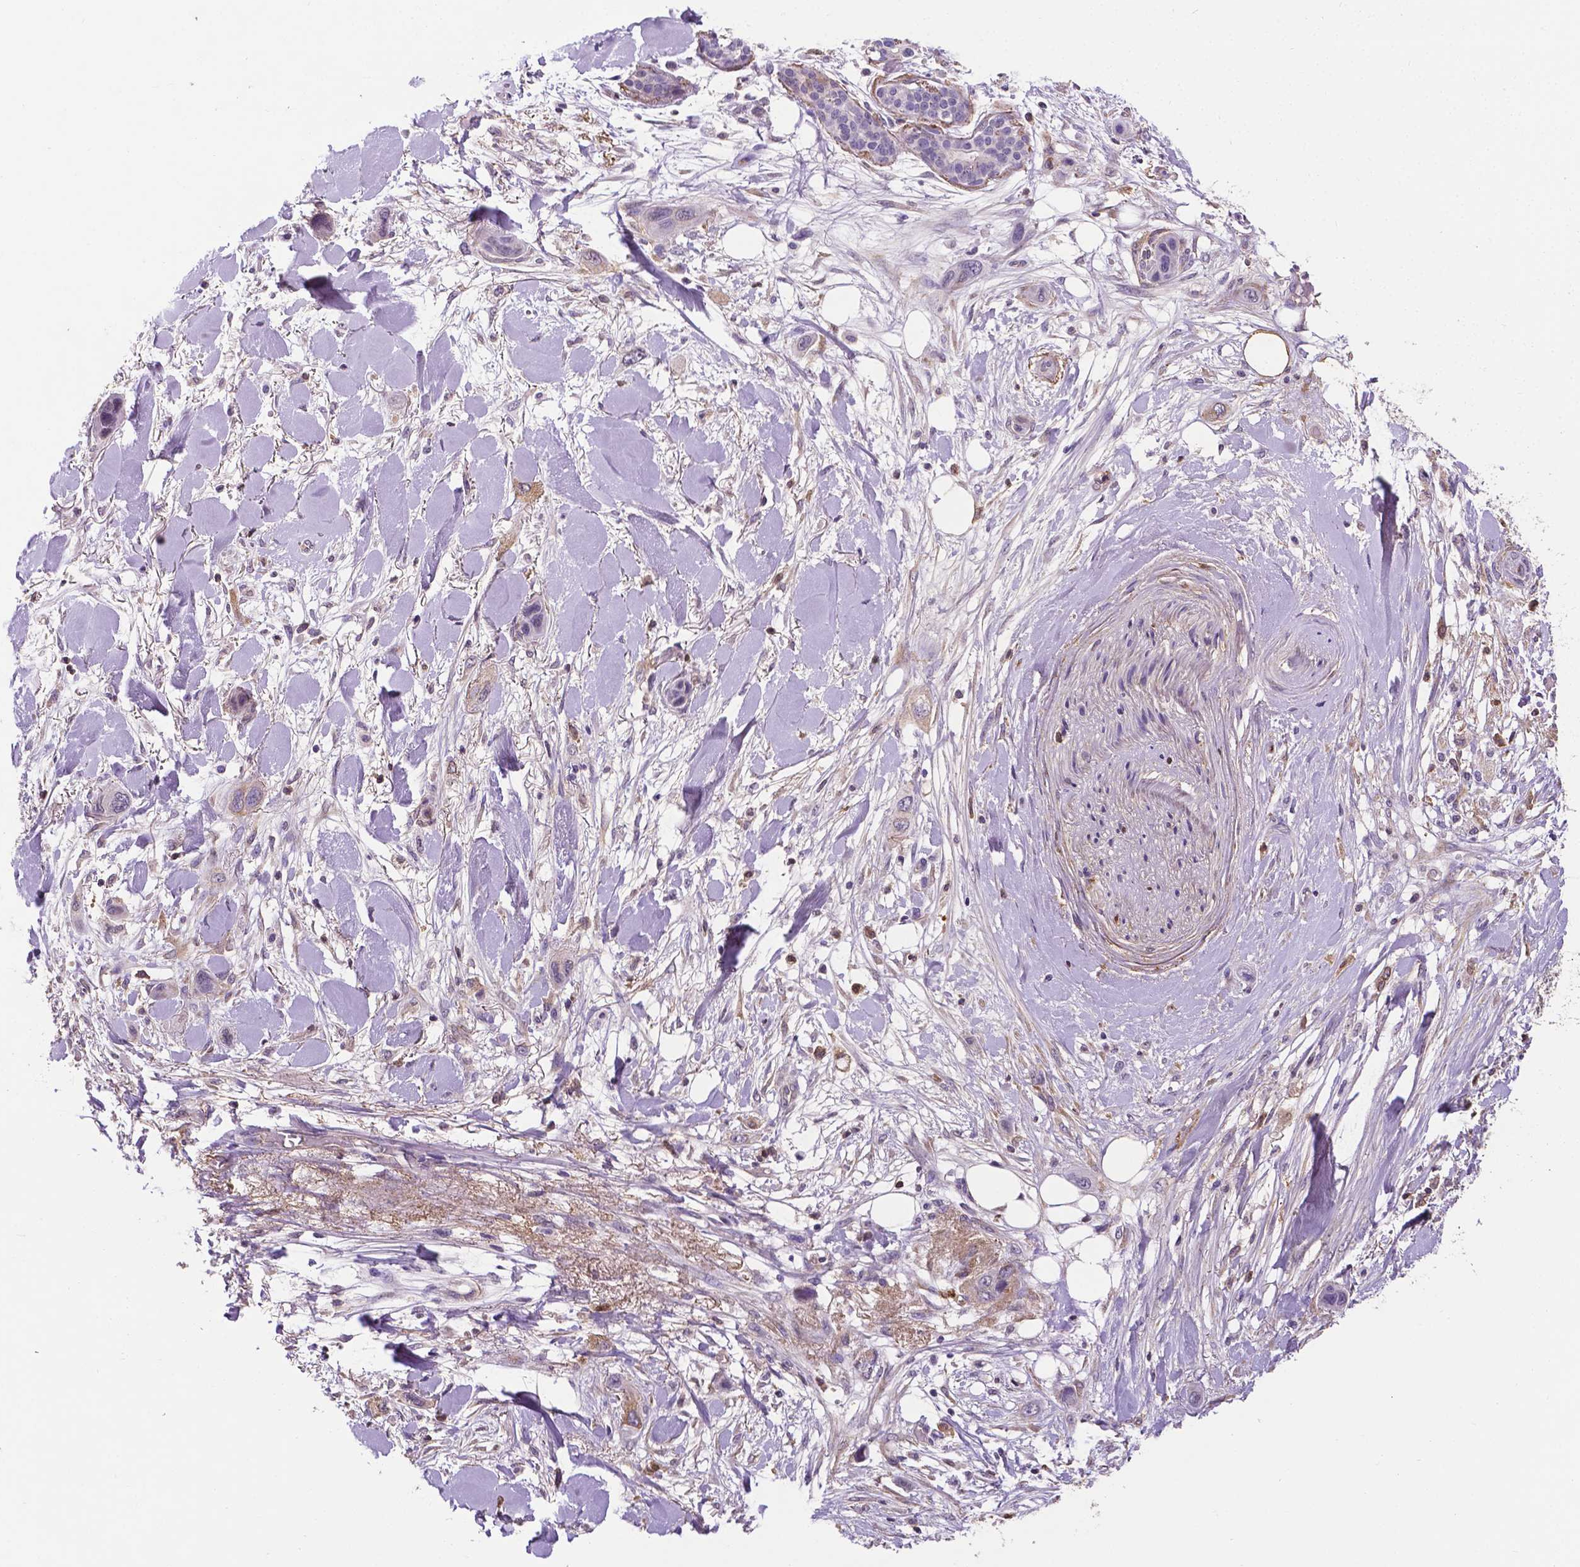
{"staining": {"intensity": "negative", "quantity": "none", "location": "none"}, "tissue": "skin cancer", "cell_type": "Tumor cells", "image_type": "cancer", "snomed": [{"axis": "morphology", "description": "Squamous cell carcinoma, NOS"}, {"axis": "topography", "description": "Skin"}], "caption": "An IHC histopathology image of skin cancer (squamous cell carcinoma) is shown. There is no staining in tumor cells of skin cancer (squamous cell carcinoma). (Brightfield microscopy of DAB IHC at high magnification).", "gene": "APOE", "patient": {"sex": "male", "age": 79}}